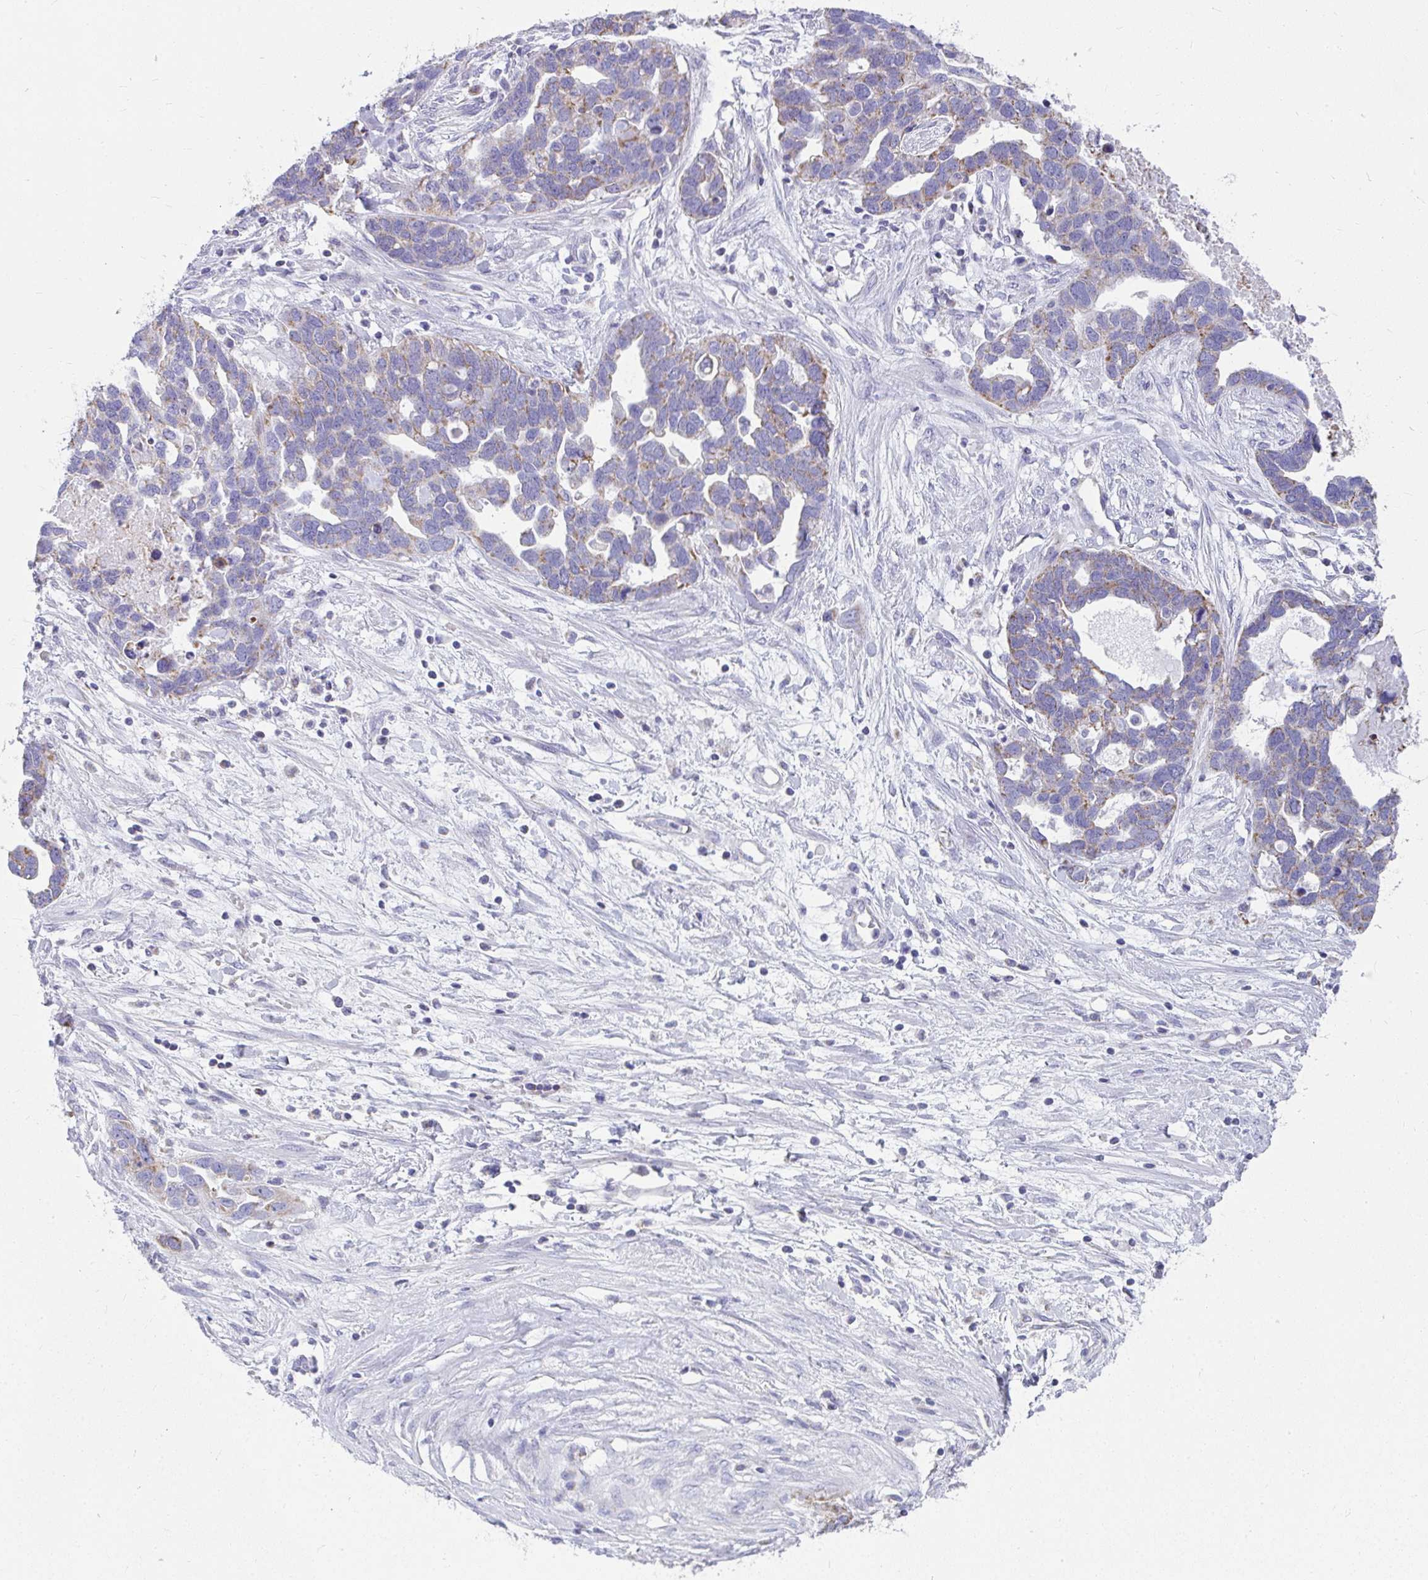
{"staining": {"intensity": "moderate", "quantity": "<25%", "location": "cytoplasmic/membranous"}, "tissue": "ovarian cancer", "cell_type": "Tumor cells", "image_type": "cancer", "snomed": [{"axis": "morphology", "description": "Cystadenocarcinoma, serous, NOS"}, {"axis": "topography", "description": "Ovary"}], "caption": "Immunohistochemical staining of ovarian cancer (serous cystadenocarcinoma) shows low levels of moderate cytoplasmic/membranous positivity in about <25% of tumor cells.", "gene": "SLC6A1", "patient": {"sex": "female", "age": 54}}